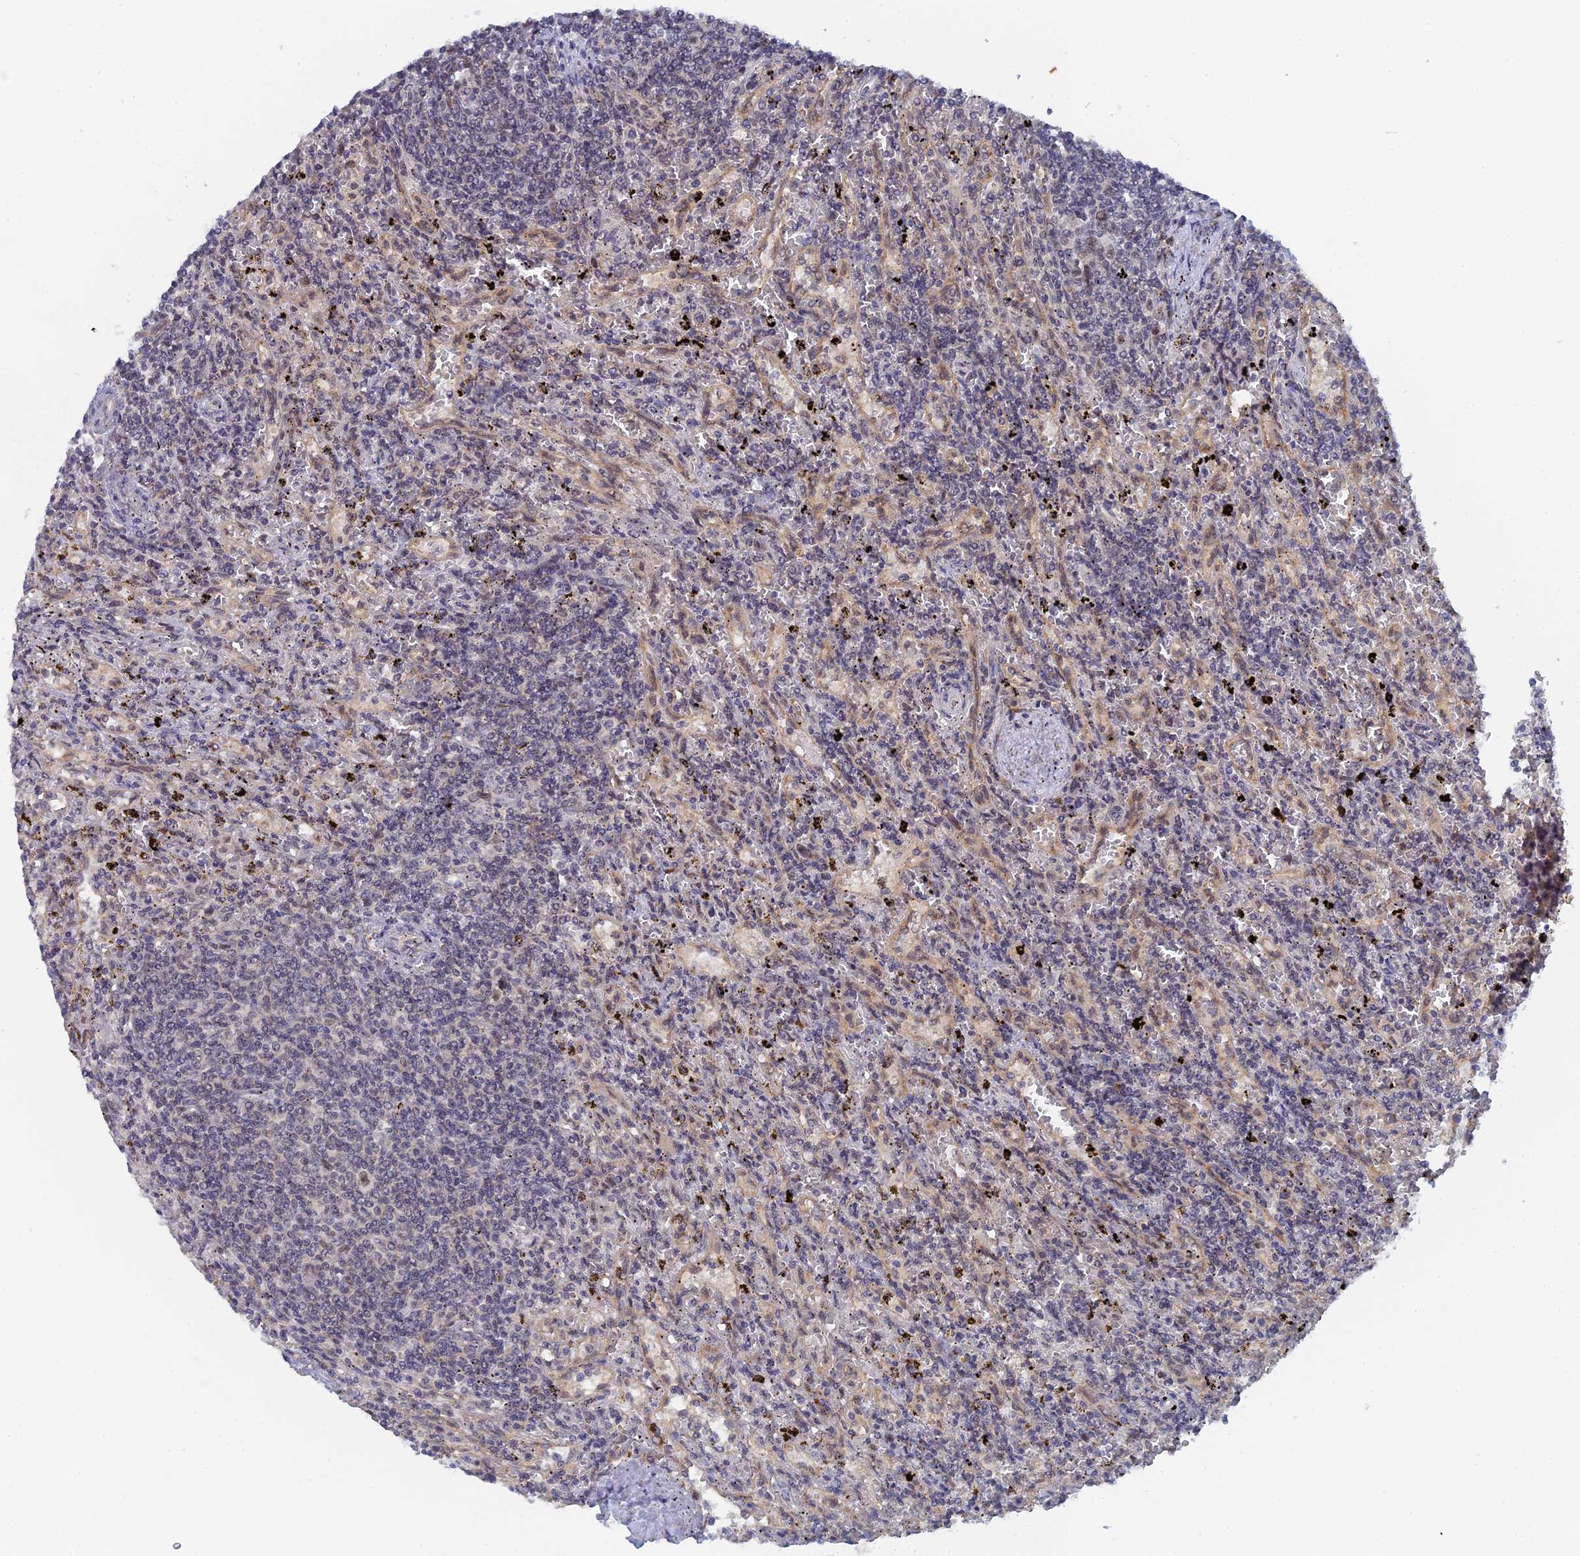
{"staining": {"intensity": "negative", "quantity": "none", "location": "none"}, "tissue": "lymphoma", "cell_type": "Tumor cells", "image_type": "cancer", "snomed": [{"axis": "morphology", "description": "Malignant lymphoma, non-Hodgkin's type, Low grade"}, {"axis": "topography", "description": "Spleen"}], "caption": "The micrograph shows no staining of tumor cells in low-grade malignant lymphoma, non-Hodgkin's type.", "gene": "MIGA2", "patient": {"sex": "male", "age": 76}}